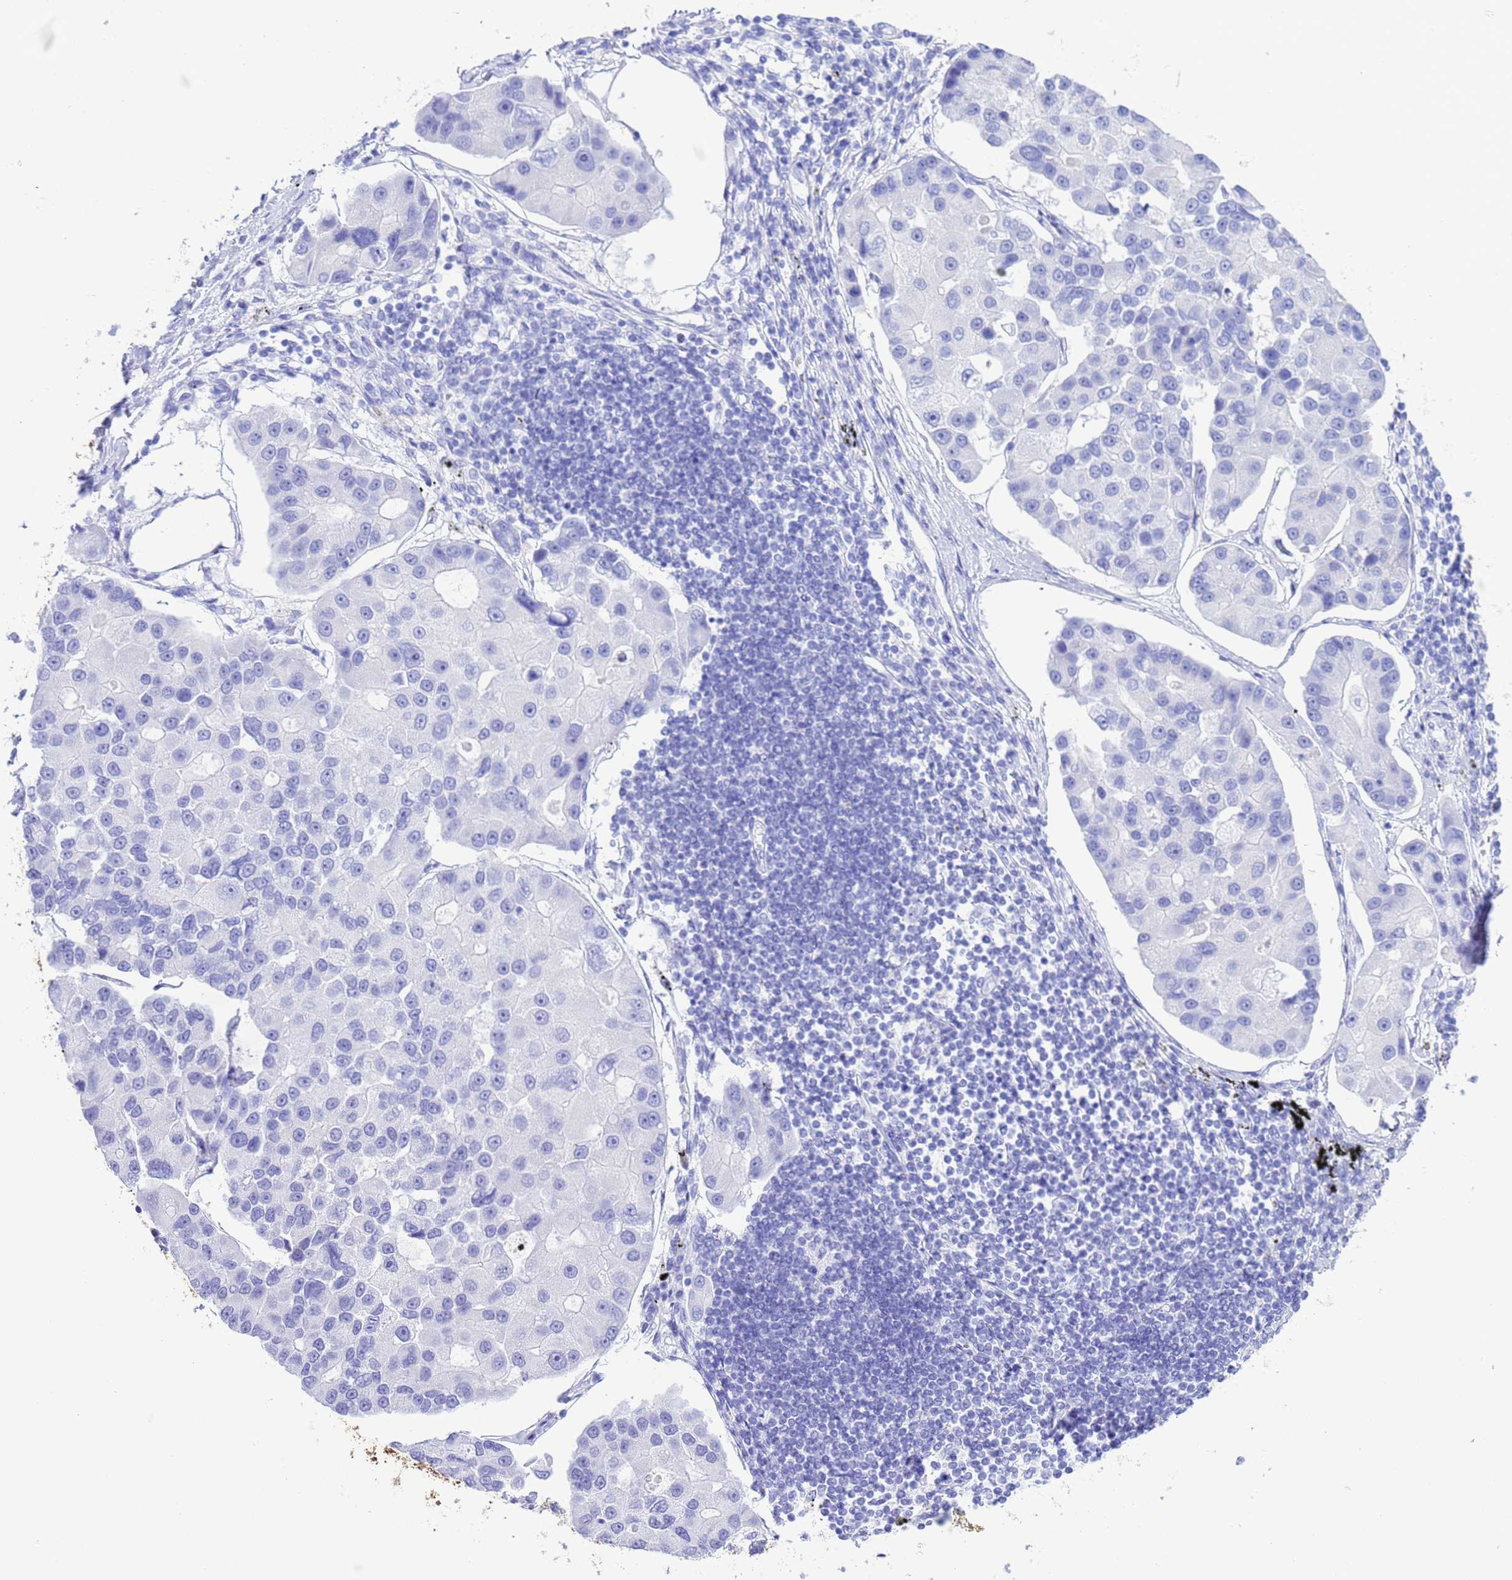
{"staining": {"intensity": "negative", "quantity": "none", "location": "none"}, "tissue": "lung cancer", "cell_type": "Tumor cells", "image_type": "cancer", "snomed": [{"axis": "morphology", "description": "Adenocarcinoma, NOS"}, {"axis": "topography", "description": "Lung"}], "caption": "High power microscopy histopathology image of an IHC image of lung adenocarcinoma, revealing no significant positivity in tumor cells. (Stains: DAB (3,3'-diaminobenzidine) immunohistochemistry with hematoxylin counter stain, Microscopy: brightfield microscopy at high magnification).", "gene": "GSTM1", "patient": {"sex": "female", "age": 54}}